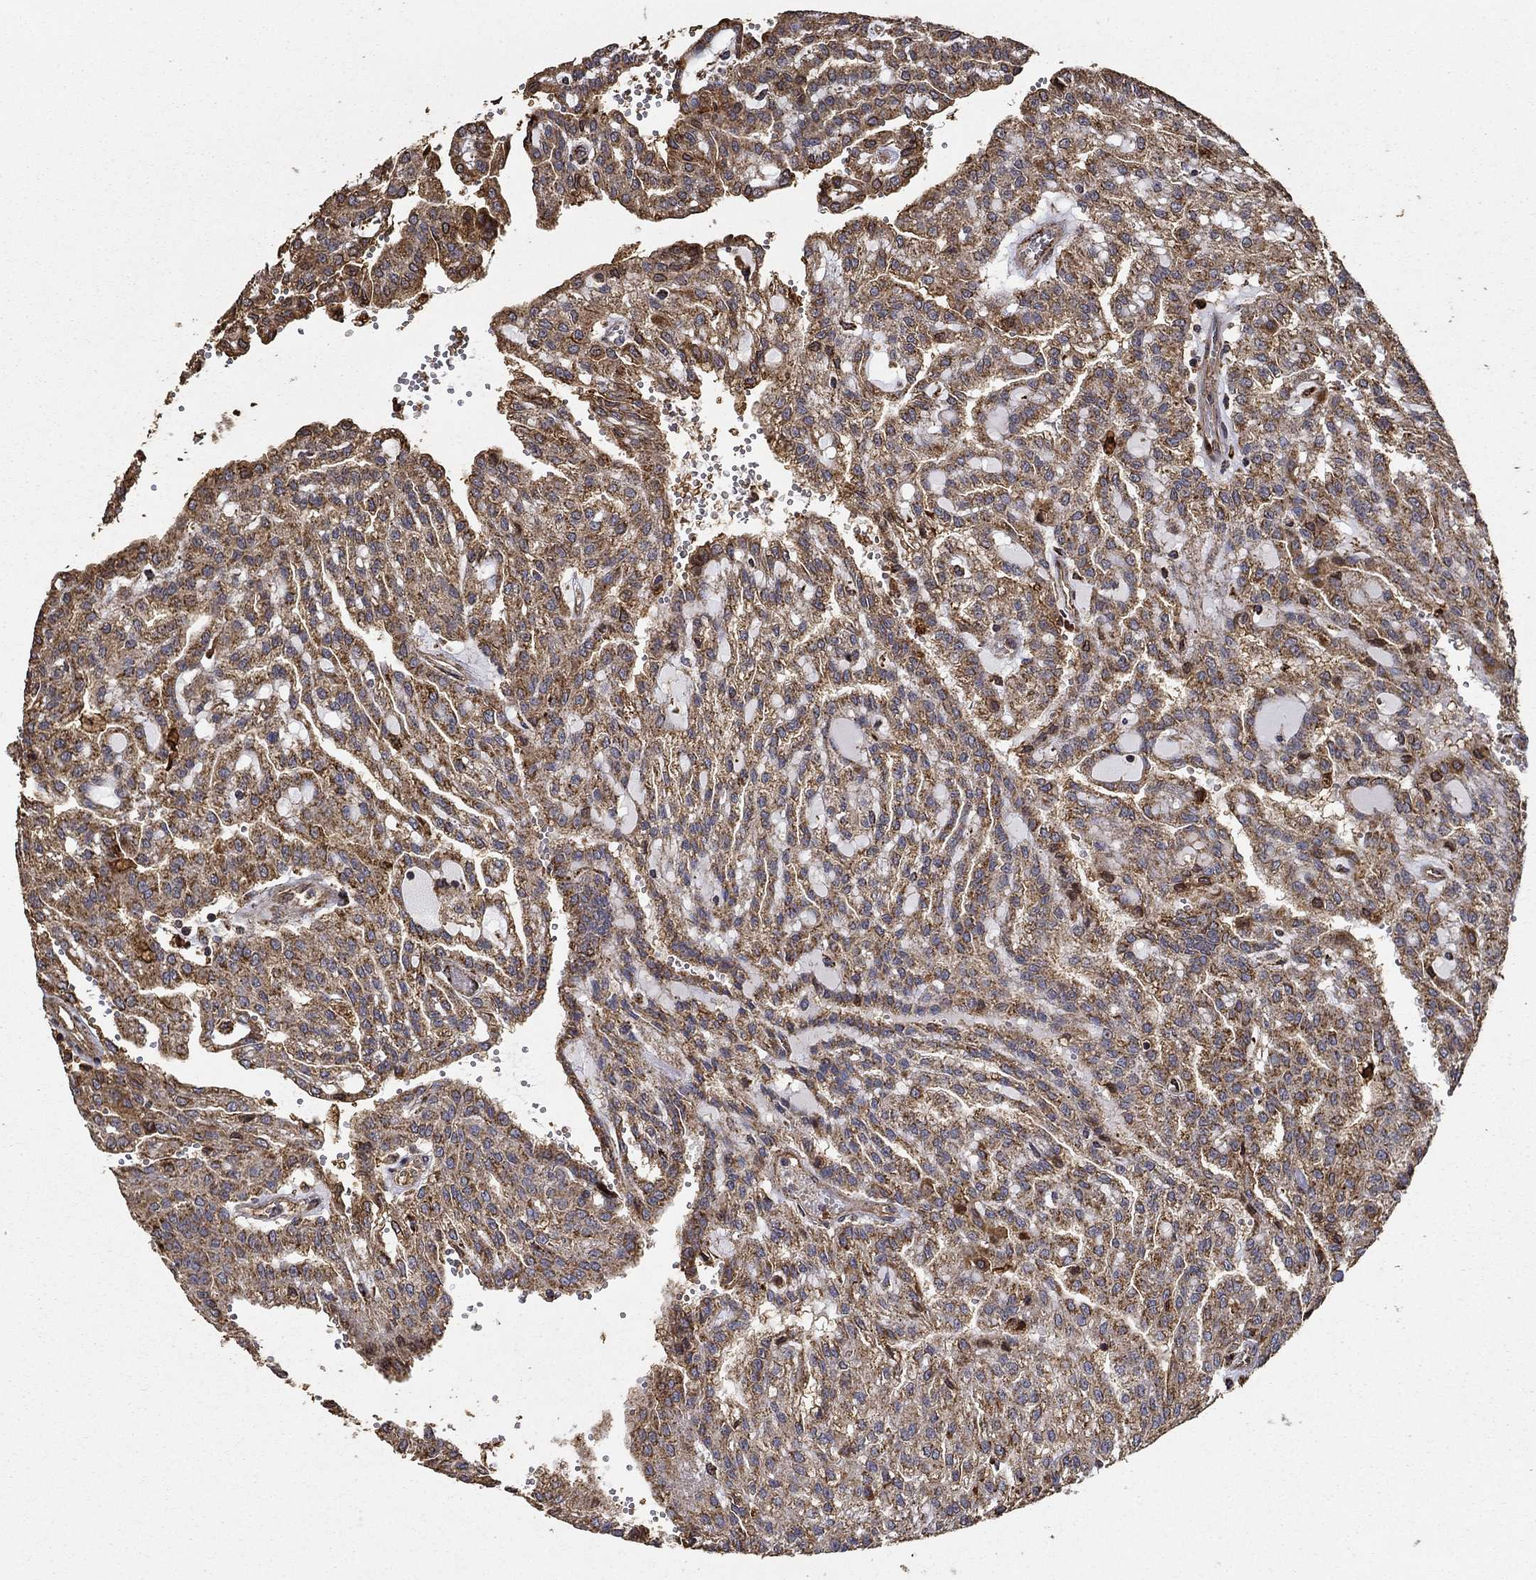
{"staining": {"intensity": "strong", "quantity": ">75%", "location": "cytoplasmic/membranous"}, "tissue": "renal cancer", "cell_type": "Tumor cells", "image_type": "cancer", "snomed": [{"axis": "morphology", "description": "Adenocarcinoma, NOS"}, {"axis": "topography", "description": "Kidney"}], "caption": "Immunohistochemistry (IHC) staining of renal adenocarcinoma, which exhibits high levels of strong cytoplasmic/membranous staining in approximately >75% of tumor cells indicating strong cytoplasmic/membranous protein staining. The staining was performed using DAB (3,3'-diaminobenzidine) (brown) for protein detection and nuclei were counterstained in hematoxylin (blue).", "gene": "IFRD1", "patient": {"sex": "male", "age": 63}}